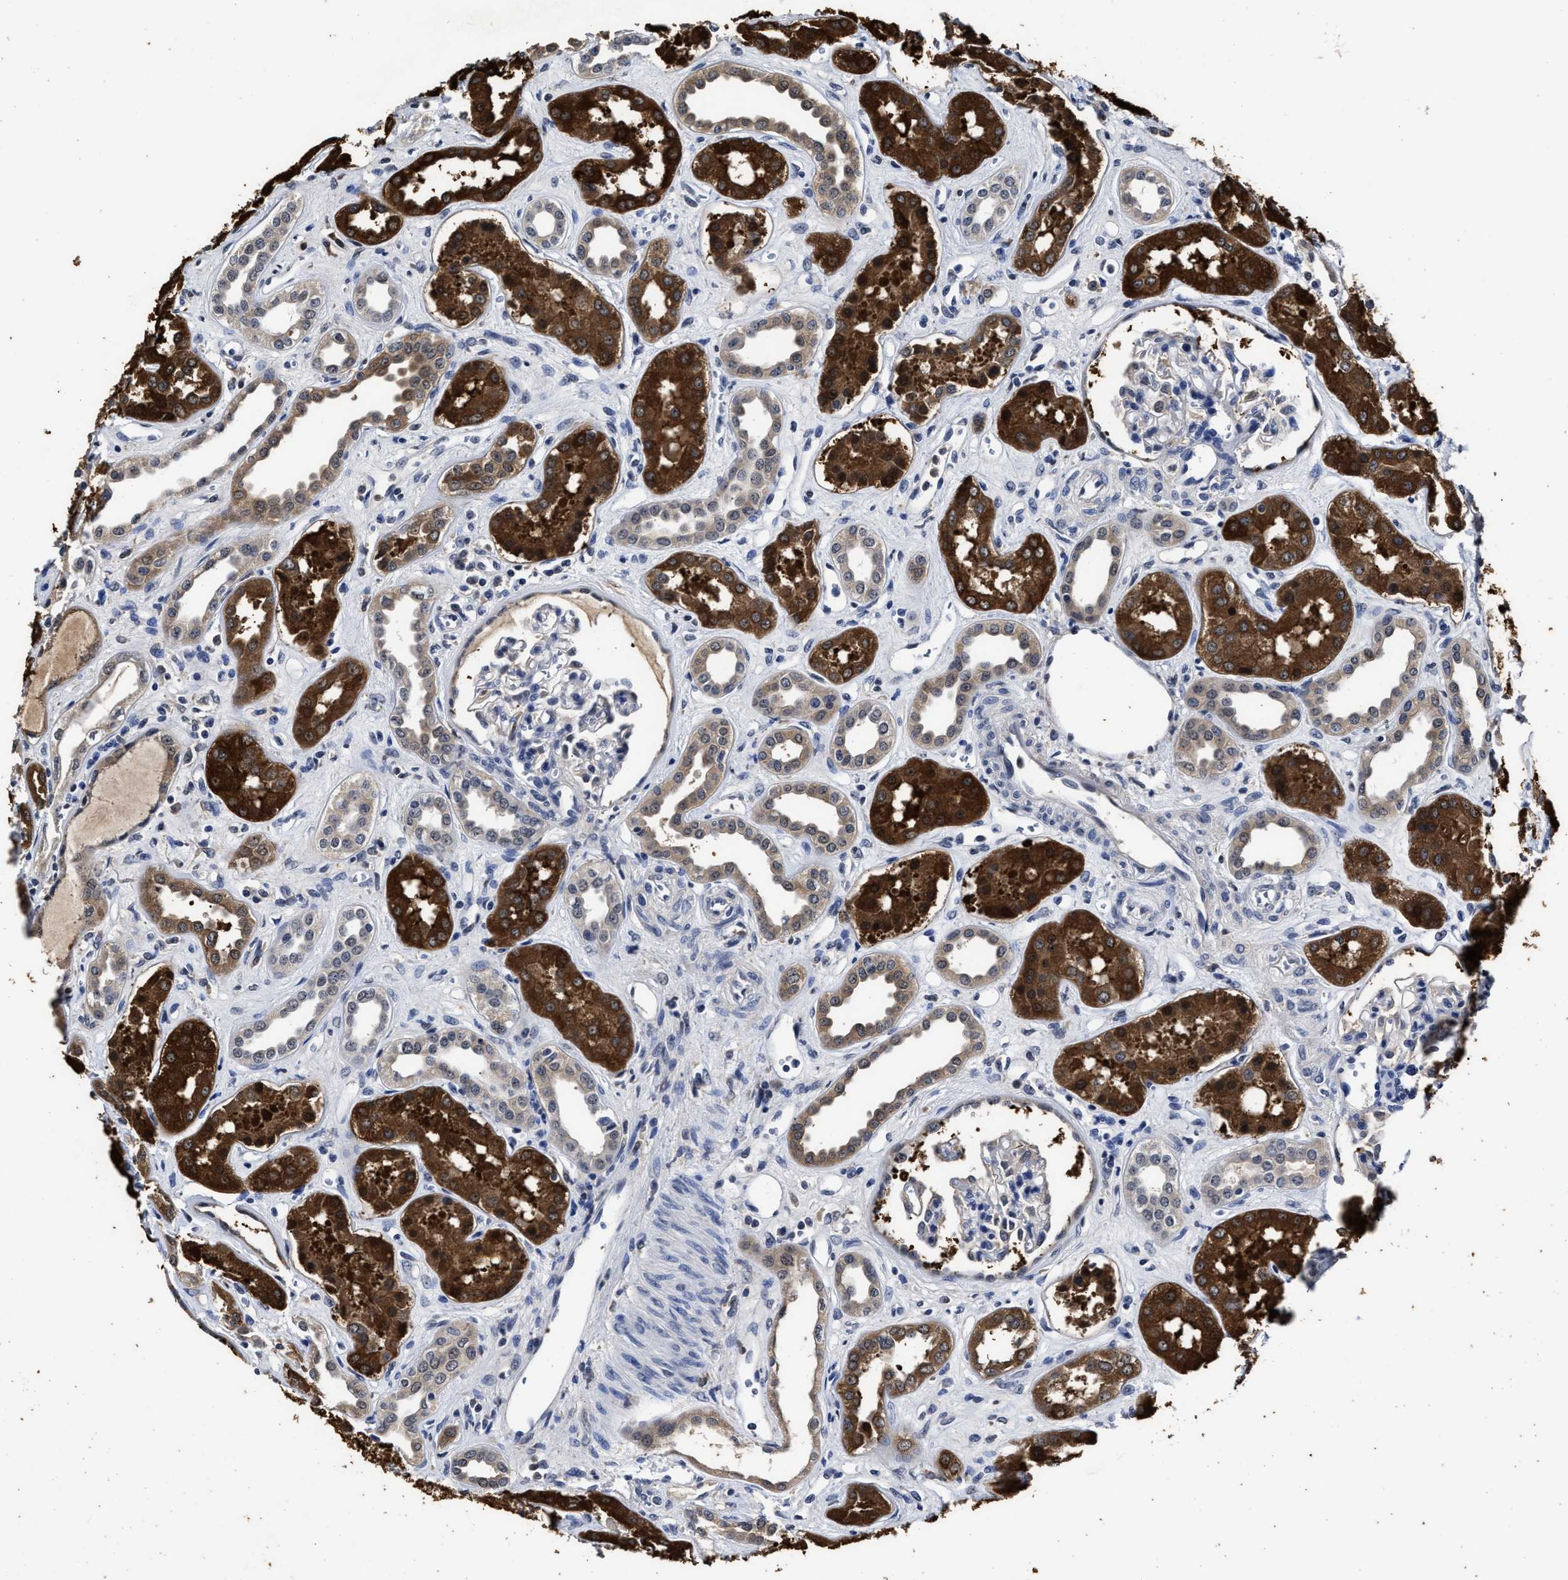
{"staining": {"intensity": "weak", "quantity": "<25%", "location": "cytoplasmic/membranous"}, "tissue": "kidney", "cell_type": "Cells in glomeruli", "image_type": "normal", "snomed": [{"axis": "morphology", "description": "Normal tissue, NOS"}, {"axis": "topography", "description": "Kidney"}], "caption": "An IHC micrograph of benign kidney is shown. There is no staining in cells in glomeruli of kidney. (DAB (3,3'-diaminobenzidine) immunohistochemistry (IHC) with hematoxylin counter stain).", "gene": "PRPF4B", "patient": {"sex": "male", "age": 59}}